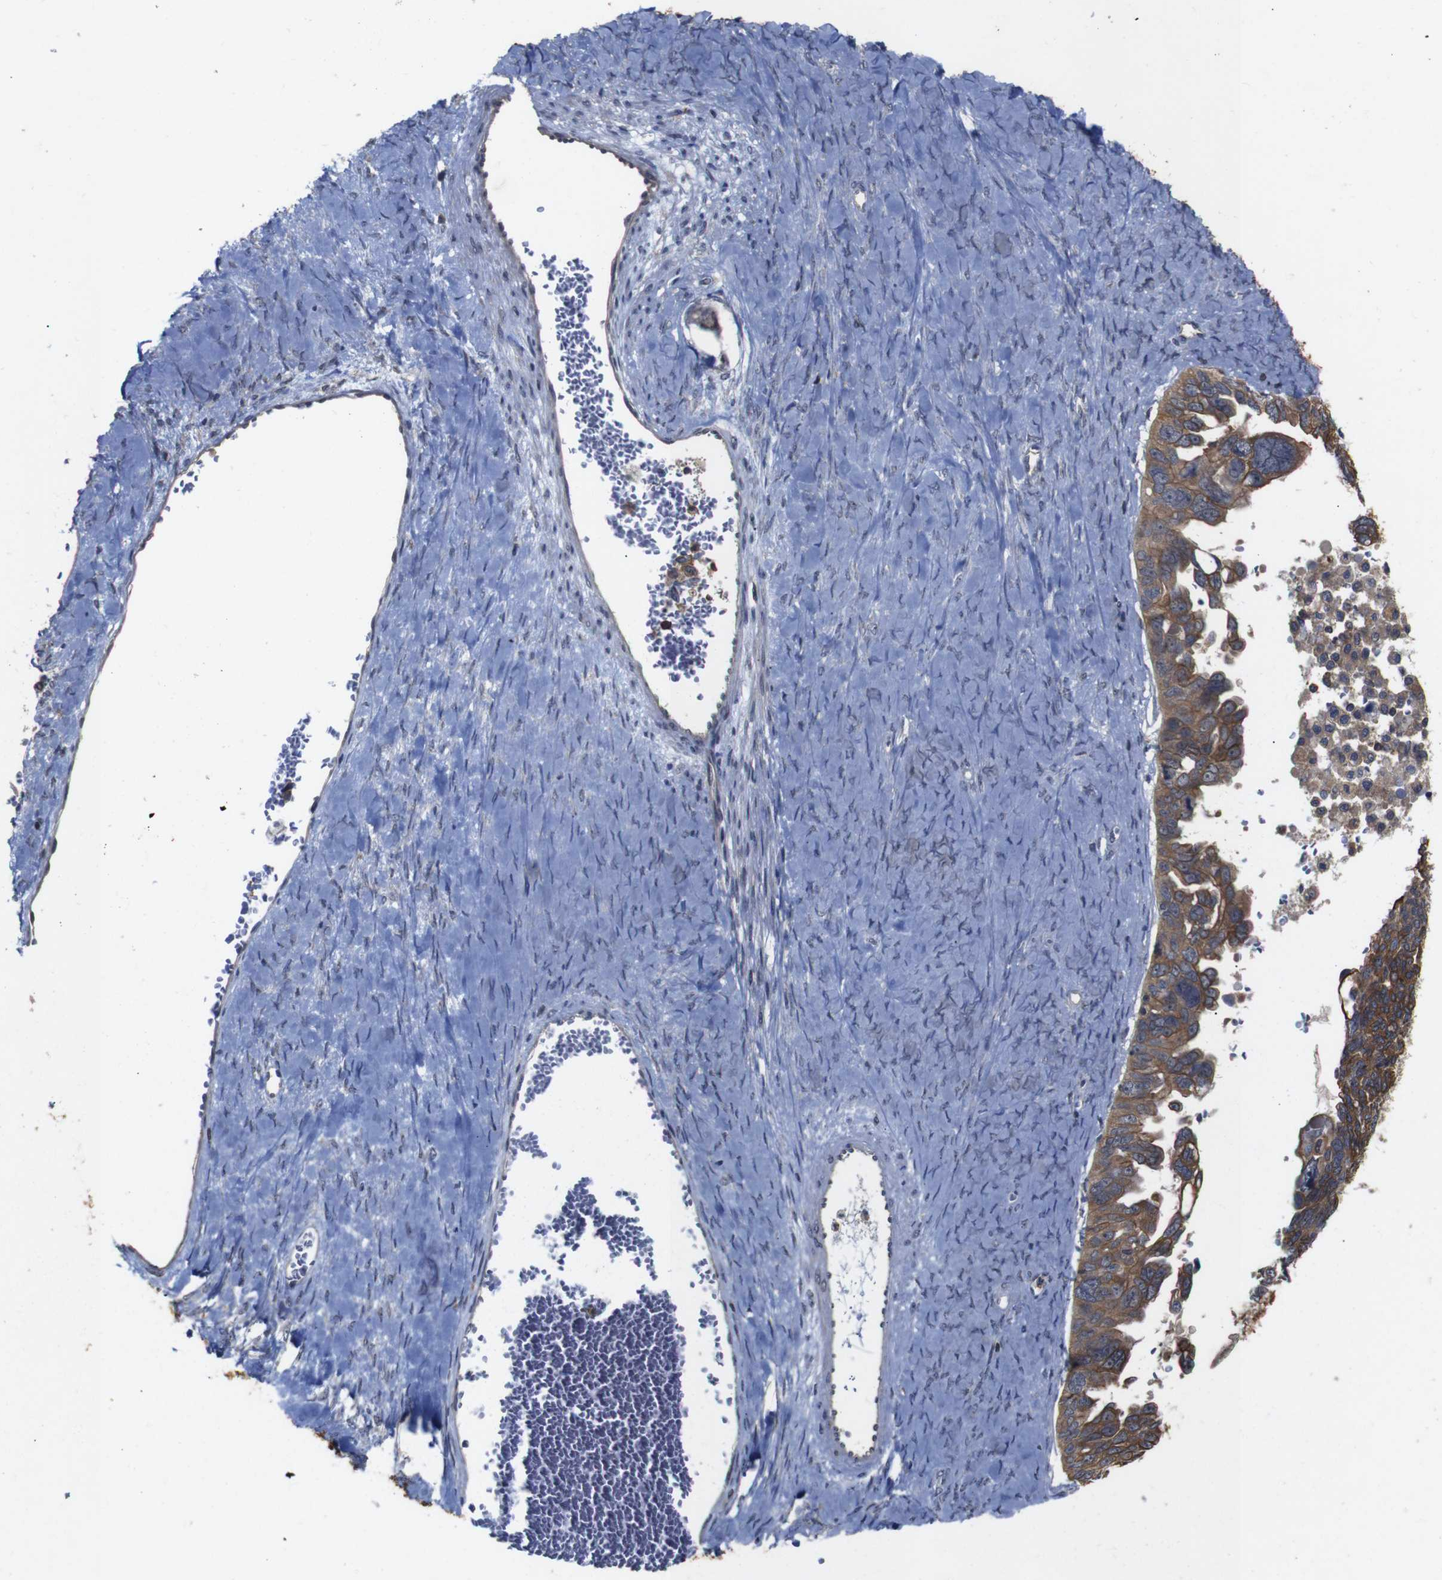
{"staining": {"intensity": "moderate", "quantity": ">75%", "location": "cytoplasmic/membranous"}, "tissue": "ovarian cancer", "cell_type": "Tumor cells", "image_type": "cancer", "snomed": [{"axis": "morphology", "description": "Cystadenocarcinoma, serous, NOS"}, {"axis": "topography", "description": "Ovary"}], "caption": "Ovarian cancer stained with a protein marker shows moderate staining in tumor cells.", "gene": "BRWD3", "patient": {"sex": "female", "age": 79}}